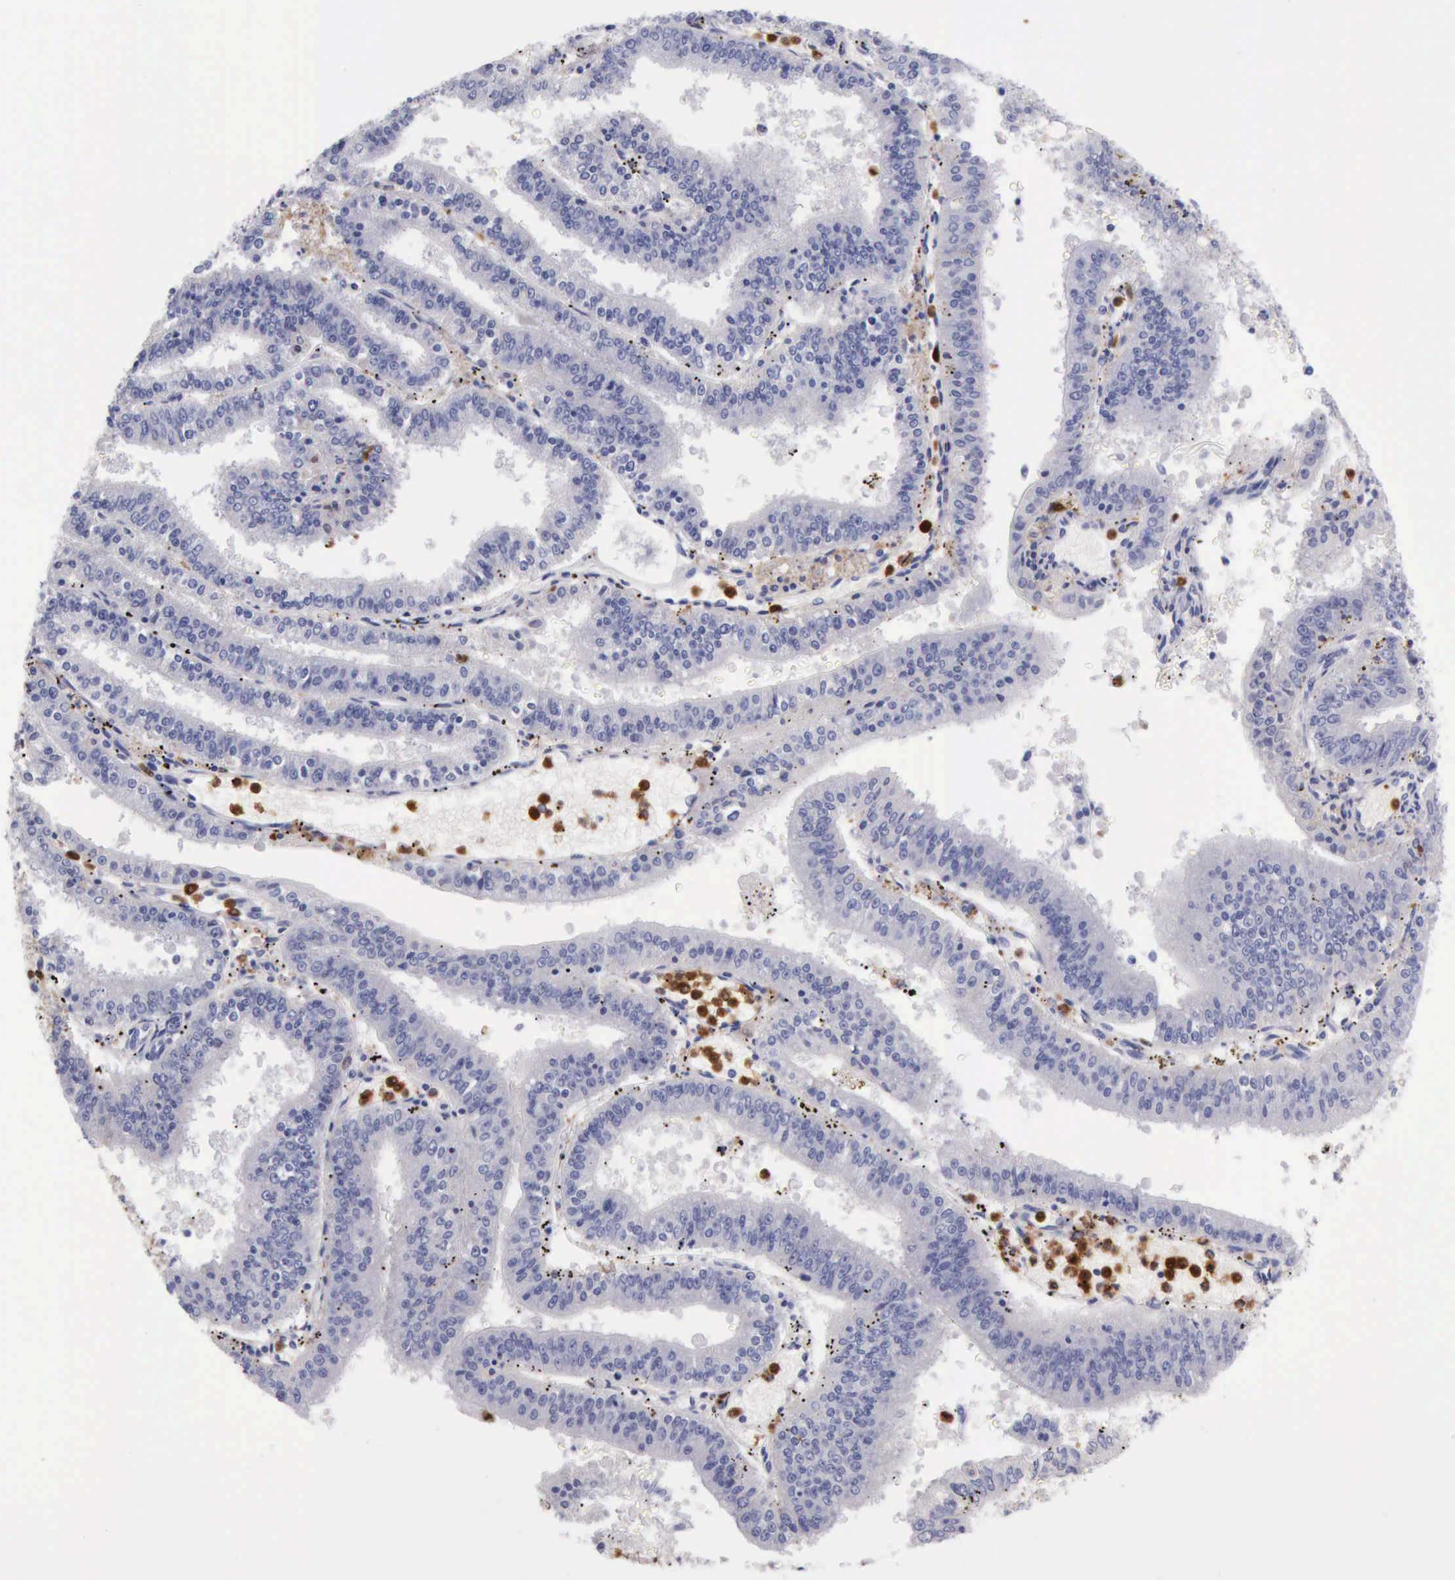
{"staining": {"intensity": "negative", "quantity": "none", "location": "none"}, "tissue": "endometrial cancer", "cell_type": "Tumor cells", "image_type": "cancer", "snomed": [{"axis": "morphology", "description": "Adenocarcinoma, NOS"}, {"axis": "topography", "description": "Endometrium"}], "caption": "This histopathology image is of endometrial cancer stained with IHC to label a protein in brown with the nuclei are counter-stained blue. There is no expression in tumor cells. (DAB (3,3'-diaminobenzidine) immunohistochemistry, high magnification).", "gene": "CSTA", "patient": {"sex": "female", "age": 66}}